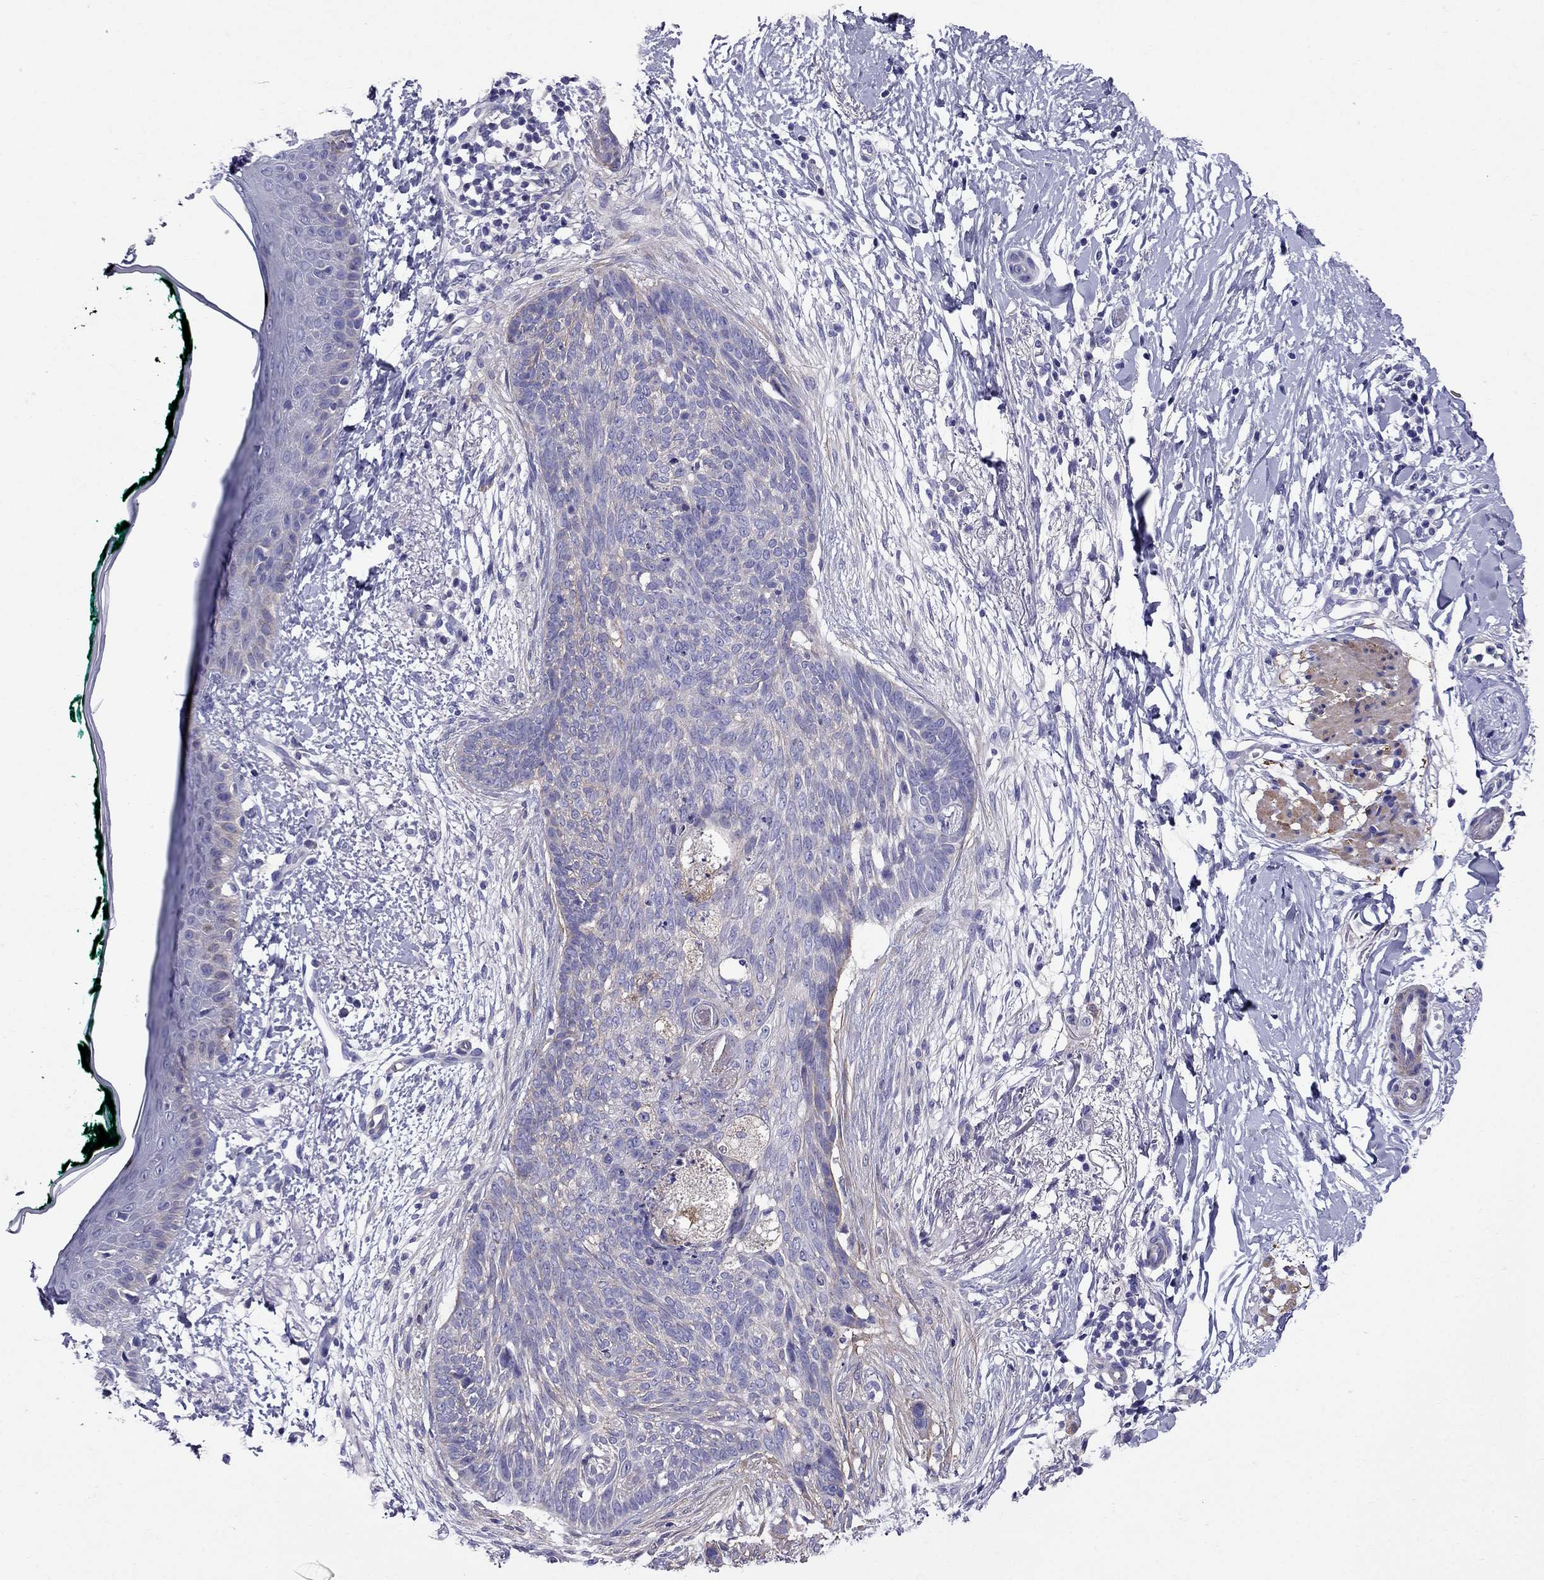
{"staining": {"intensity": "negative", "quantity": "none", "location": "none"}, "tissue": "skin cancer", "cell_type": "Tumor cells", "image_type": "cancer", "snomed": [{"axis": "morphology", "description": "Normal tissue, NOS"}, {"axis": "morphology", "description": "Basal cell carcinoma"}, {"axis": "topography", "description": "Skin"}], "caption": "Immunohistochemistry micrograph of skin basal cell carcinoma stained for a protein (brown), which displays no expression in tumor cells. (Stains: DAB immunohistochemistry with hematoxylin counter stain, Microscopy: brightfield microscopy at high magnification).", "gene": "GPR50", "patient": {"sex": "male", "age": 84}}